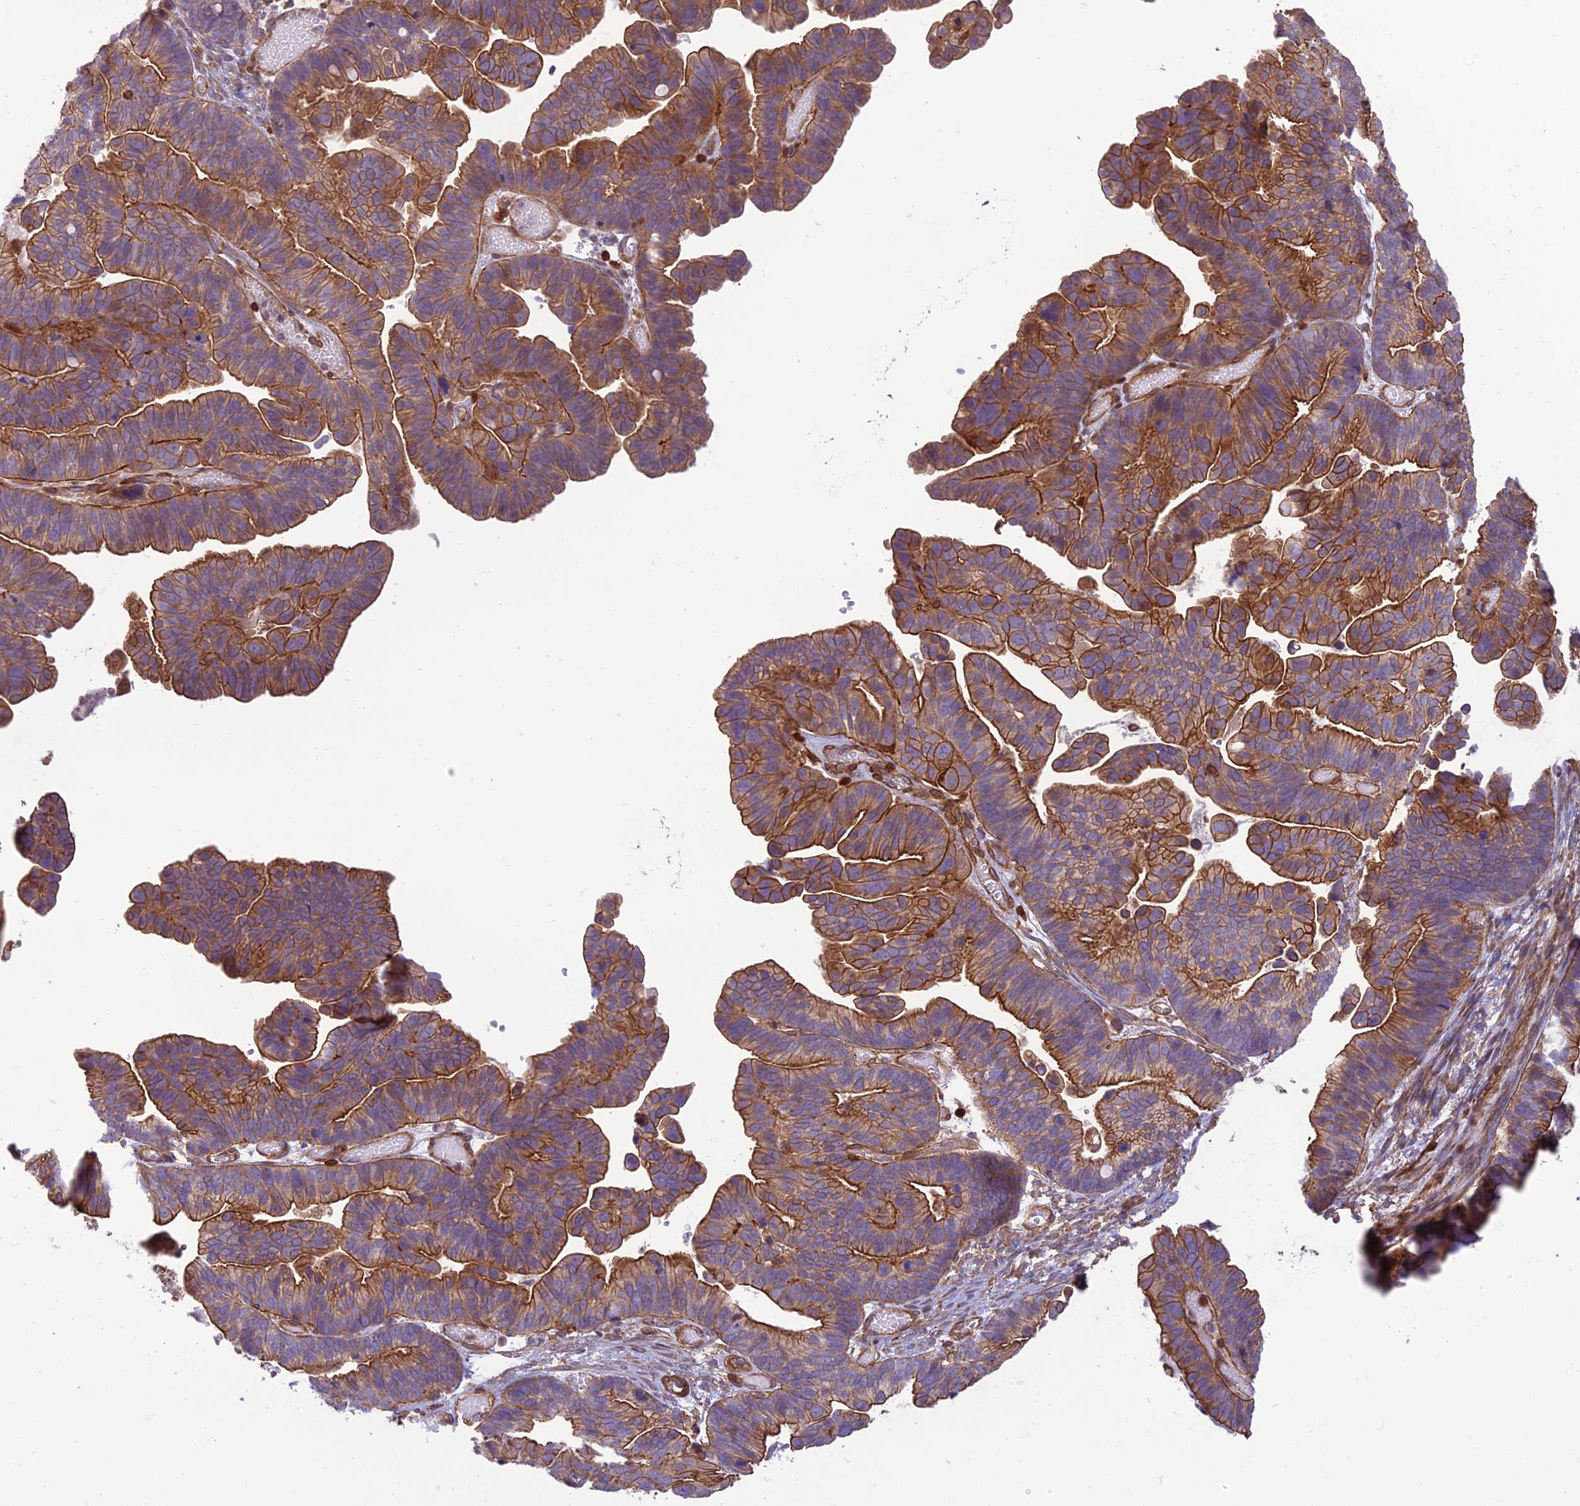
{"staining": {"intensity": "moderate", "quantity": ">75%", "location": "cytoplasmic/membranous"}, "tissue": "ovarian cancer", "cell_type": "Tumor cells", "image_type": "cancer", "snomed": [{"axis": "morphology", "description": "Cystadenocarcinoma, serous, NOS"}, {"axis": "topography", "description": "Ovary"}], "caption": "IHC of ovarian cancer reveals medium levels of moderate cytoplasmic/membranous positivity in approximately >75% of tumor cells. Nuclei are stained in blue.", "gene": "HPSE2", "patient": {"sex": "female", "age": 56}}